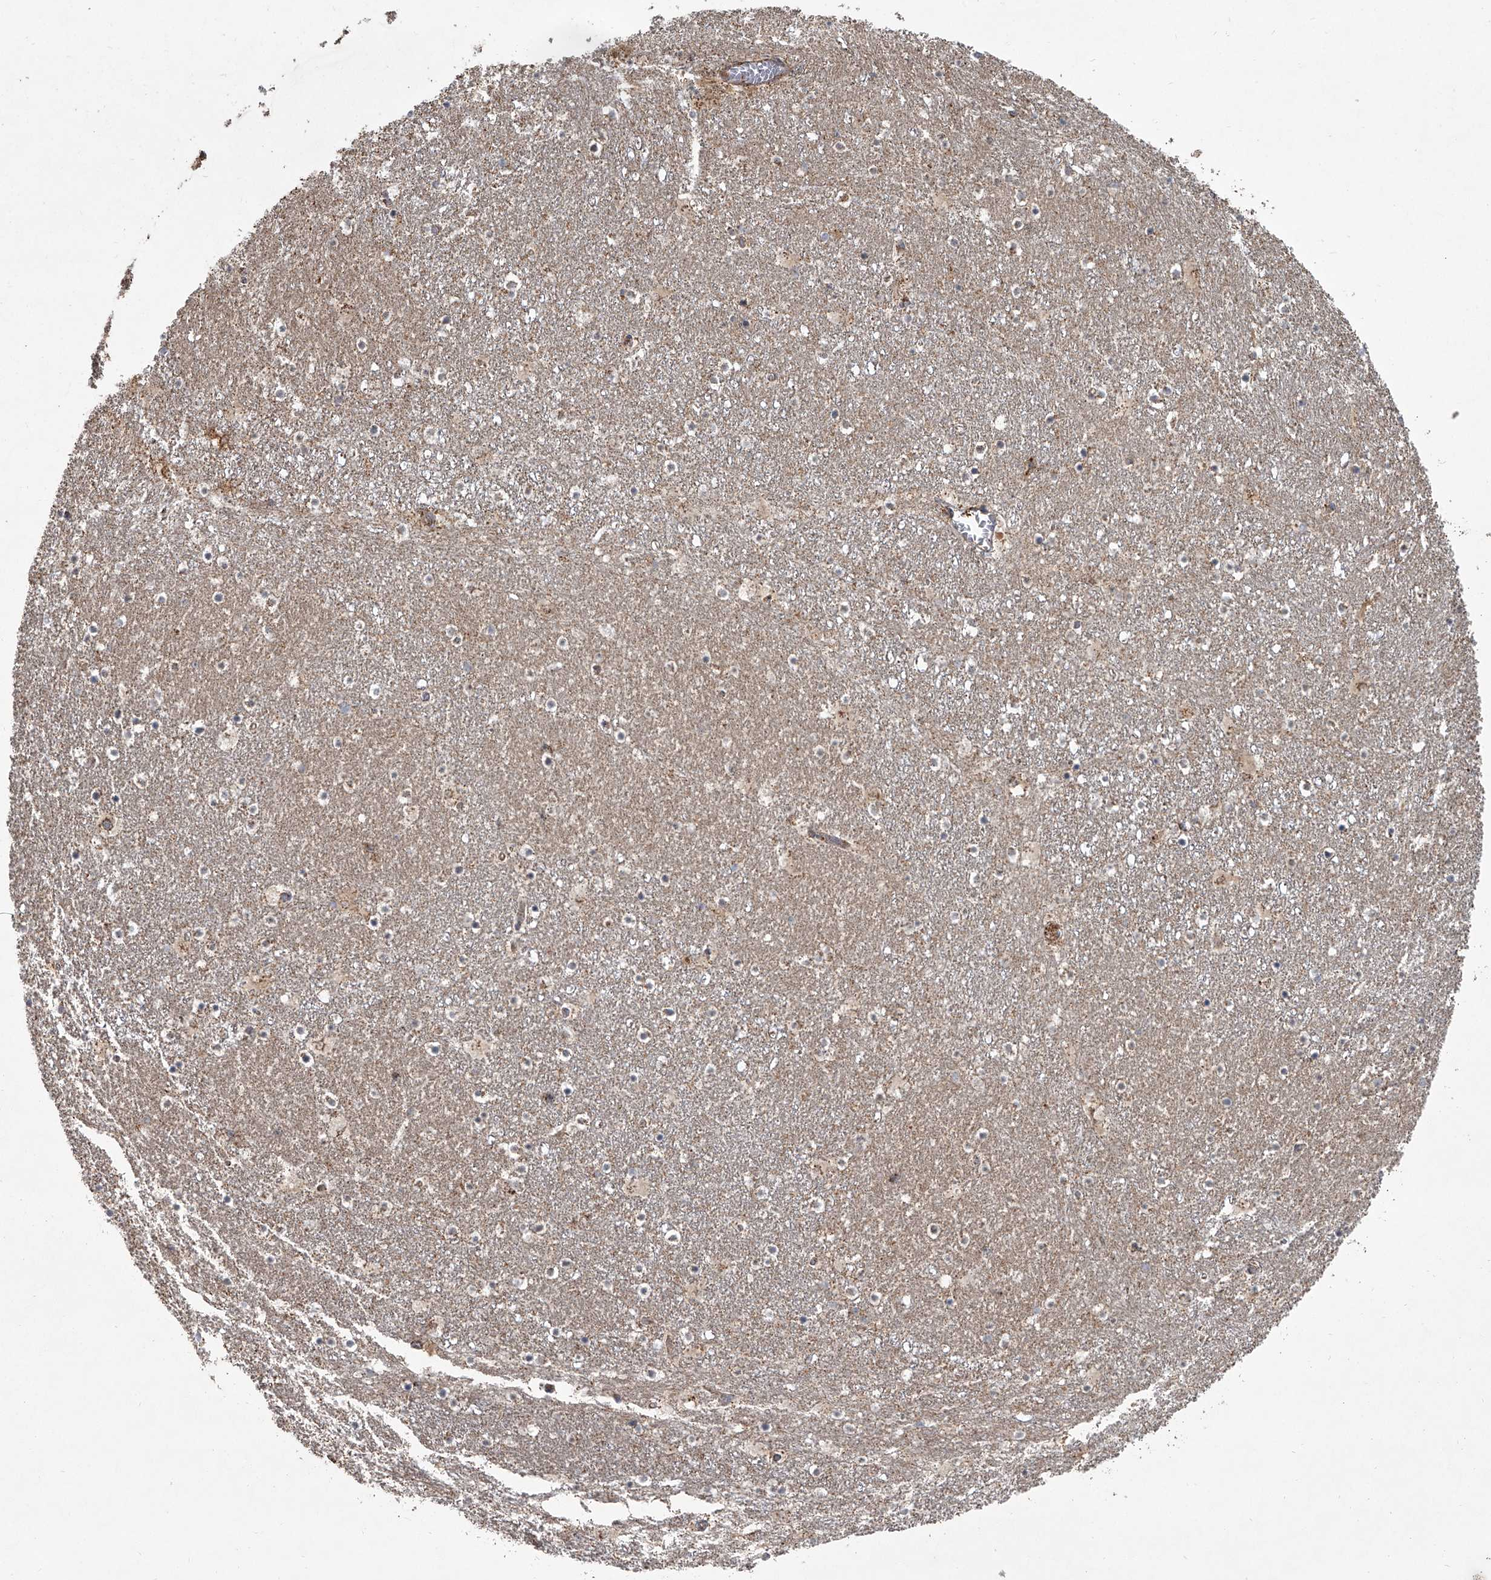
{"staining": {"intensity": "moderate", "quantity": "<25%", "location": "cytoplasmic/membranous"}, "tissue": "caudate", "cell_type": "Glial cells", "image_type": "normal", "snomed": [{"axis": "morphology", "description": "Normal tissue, NOS"}, {"axis": "topography", "description": "Lateral ventricle wall"}], "caption": "Protein staining of unremarkable caudate exhibits moderate cytoplasmic/membranous positivity in about <25% of glial cells. (Stains: DAB in brown, nuclei in blue, Microscopy: brightfield microscopy at high magnification).", "gene": "ZC3H15", "patient": {"sex": "male", "age": 45}}